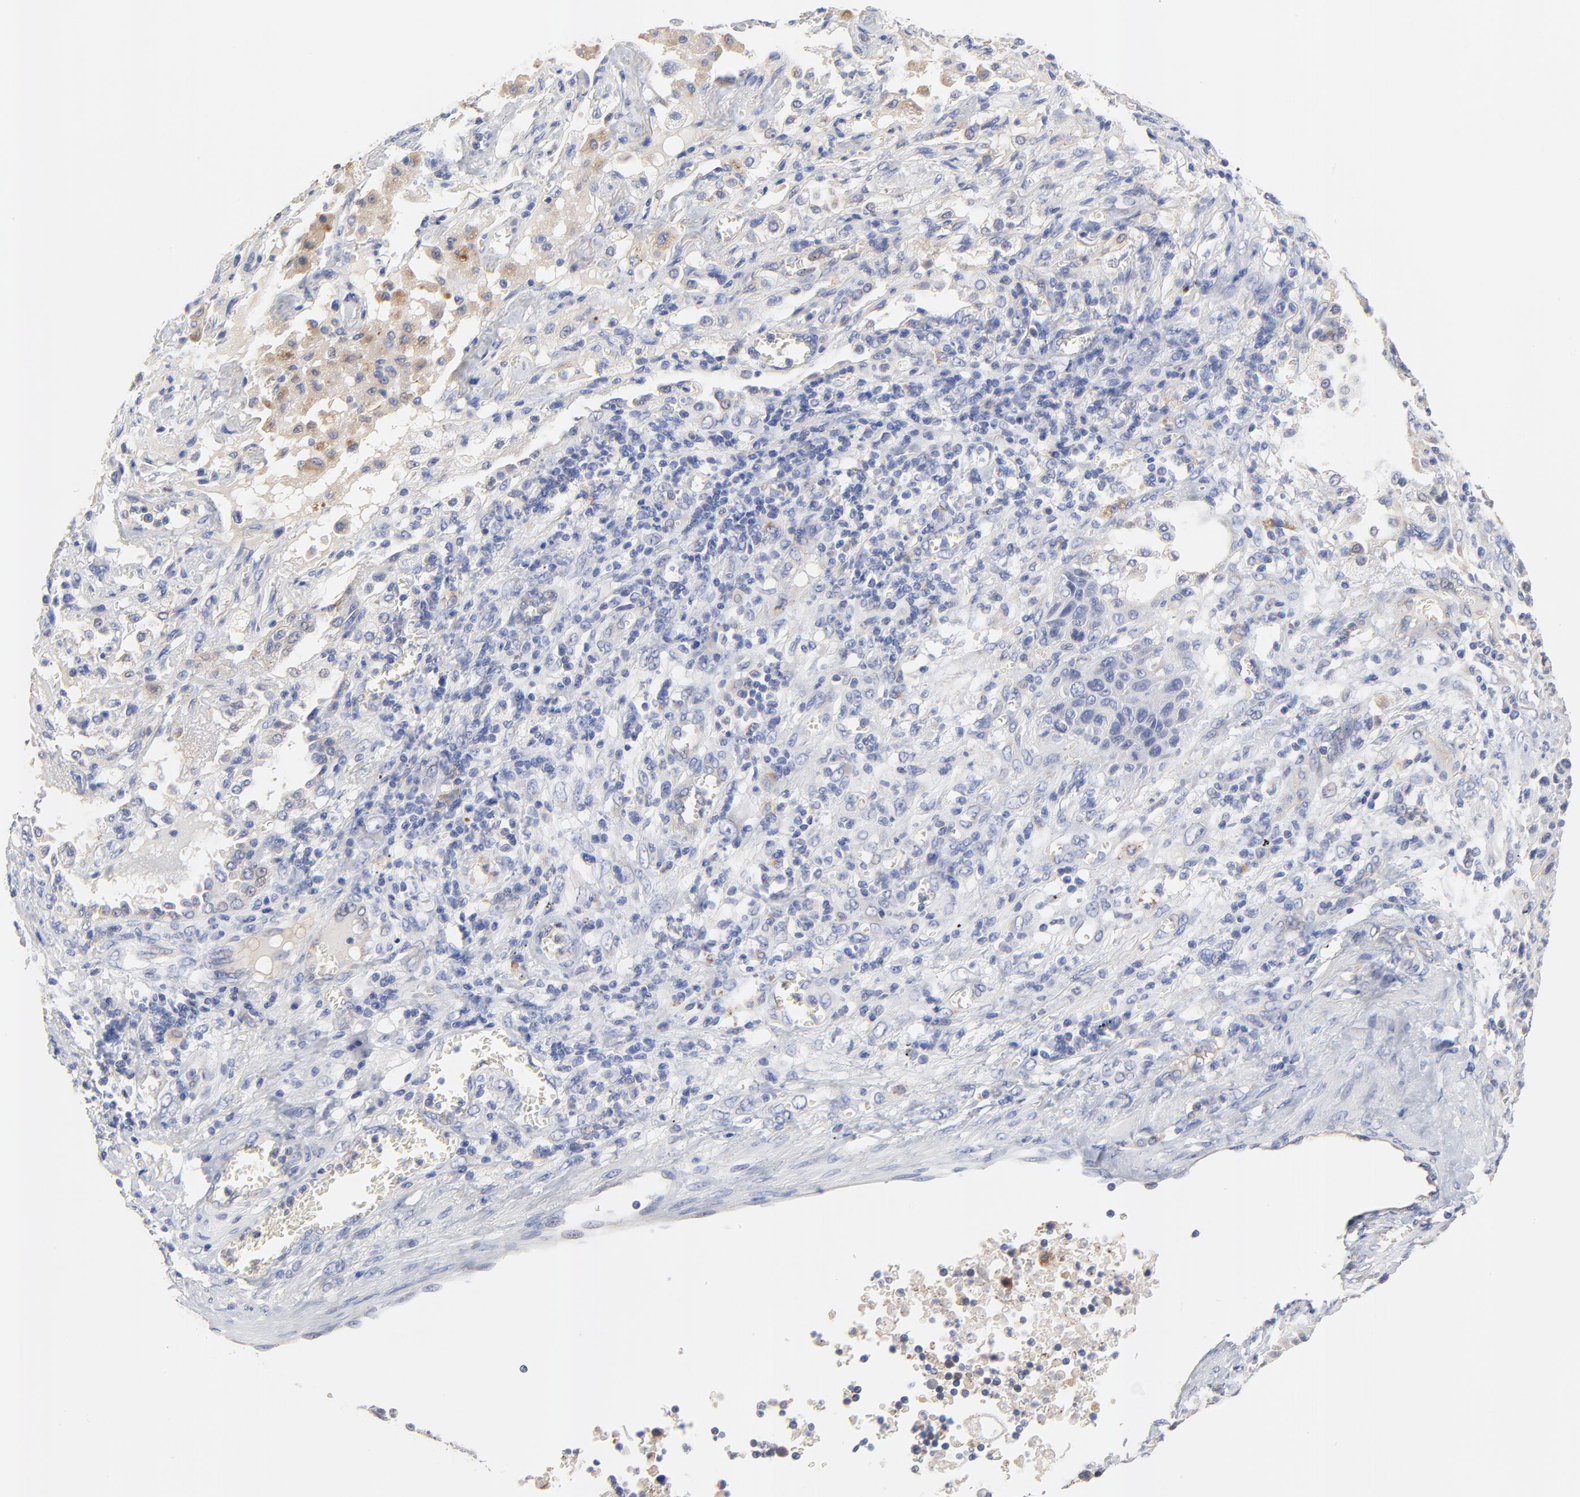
{"staining": {"intensity": "negative", "quantity": "none", "location": "none"}, "tissue": "lung cancer", "cell_type": "Tumor cells", "image_type": "cancer", "snomed": [{"axis": "morphology", "description": "Squamous cell carcinoma, NOS"}, {"axis": "topography", "description": "Lung"}], "caption": "Immunohistochemical staining of human squamous cell carcinoma (lung) exhibits no significant positivity in tumor cells. (DAB (3,3'-diaminobenzidine) immunohistochemistry with hematoxylin counter stain).", "gene": "FBXL2", "patient": {"sex": "female", "age": 76}}